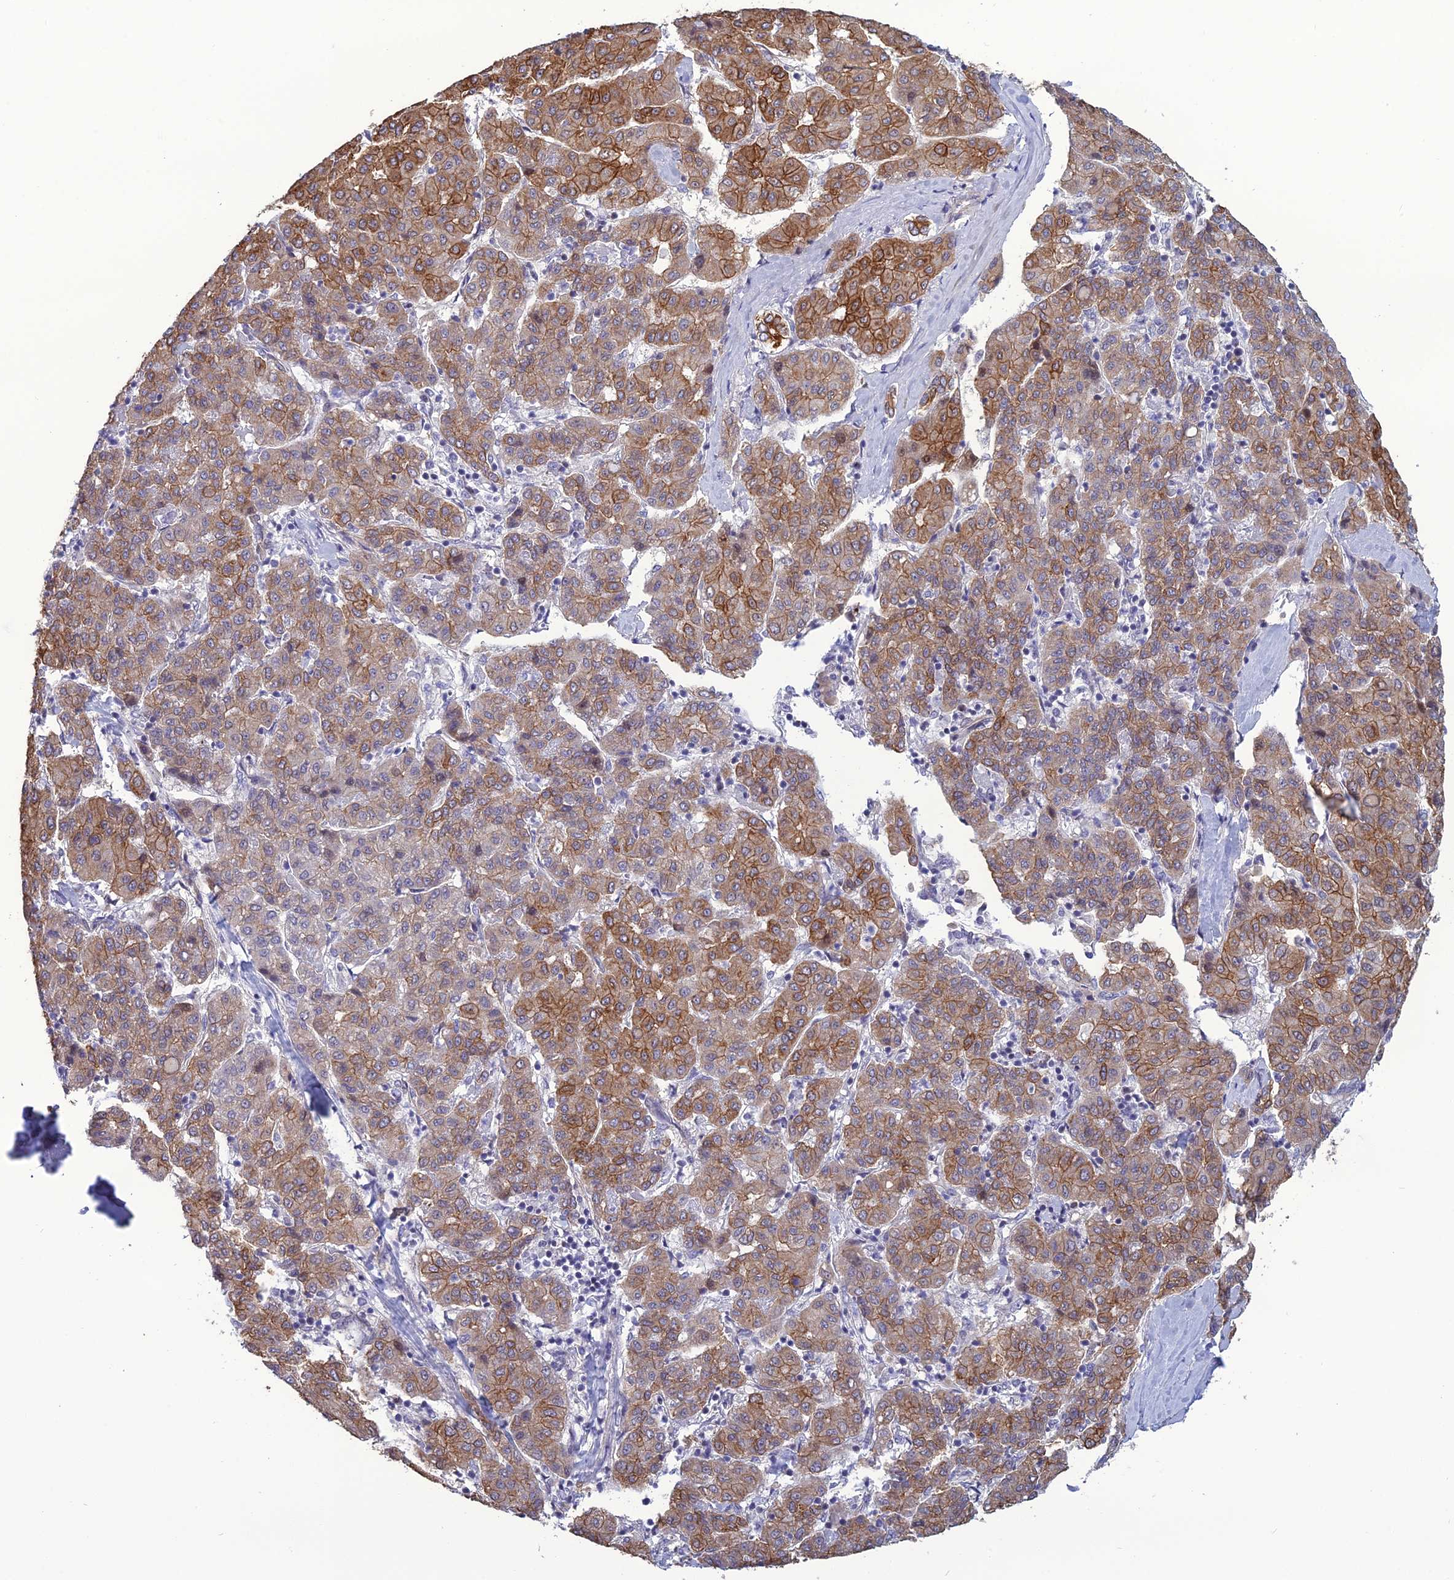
{"staining": {"intensity": "strong", "quantity": "25%-75%", "location": "cytoplasmic/membranous"}, "tissue": "liver cancer", "cell_type": "Tumor cells", "image_type": "cancer", "snomed": [{"axis": "morphology", "description": "Carcinoma, Hepatocellular, NOS"}, {"axis": "topography", "description": "Liver"}], "caption": "Protein staining of liver cancer (hepatocellular carcinoma) tissue shows strong cytoplasmic/membranous expression in approximately 25%-75% of tumor cells.", "gene": "LZTS2", "patient": {"sex": "male", "age": 65}}